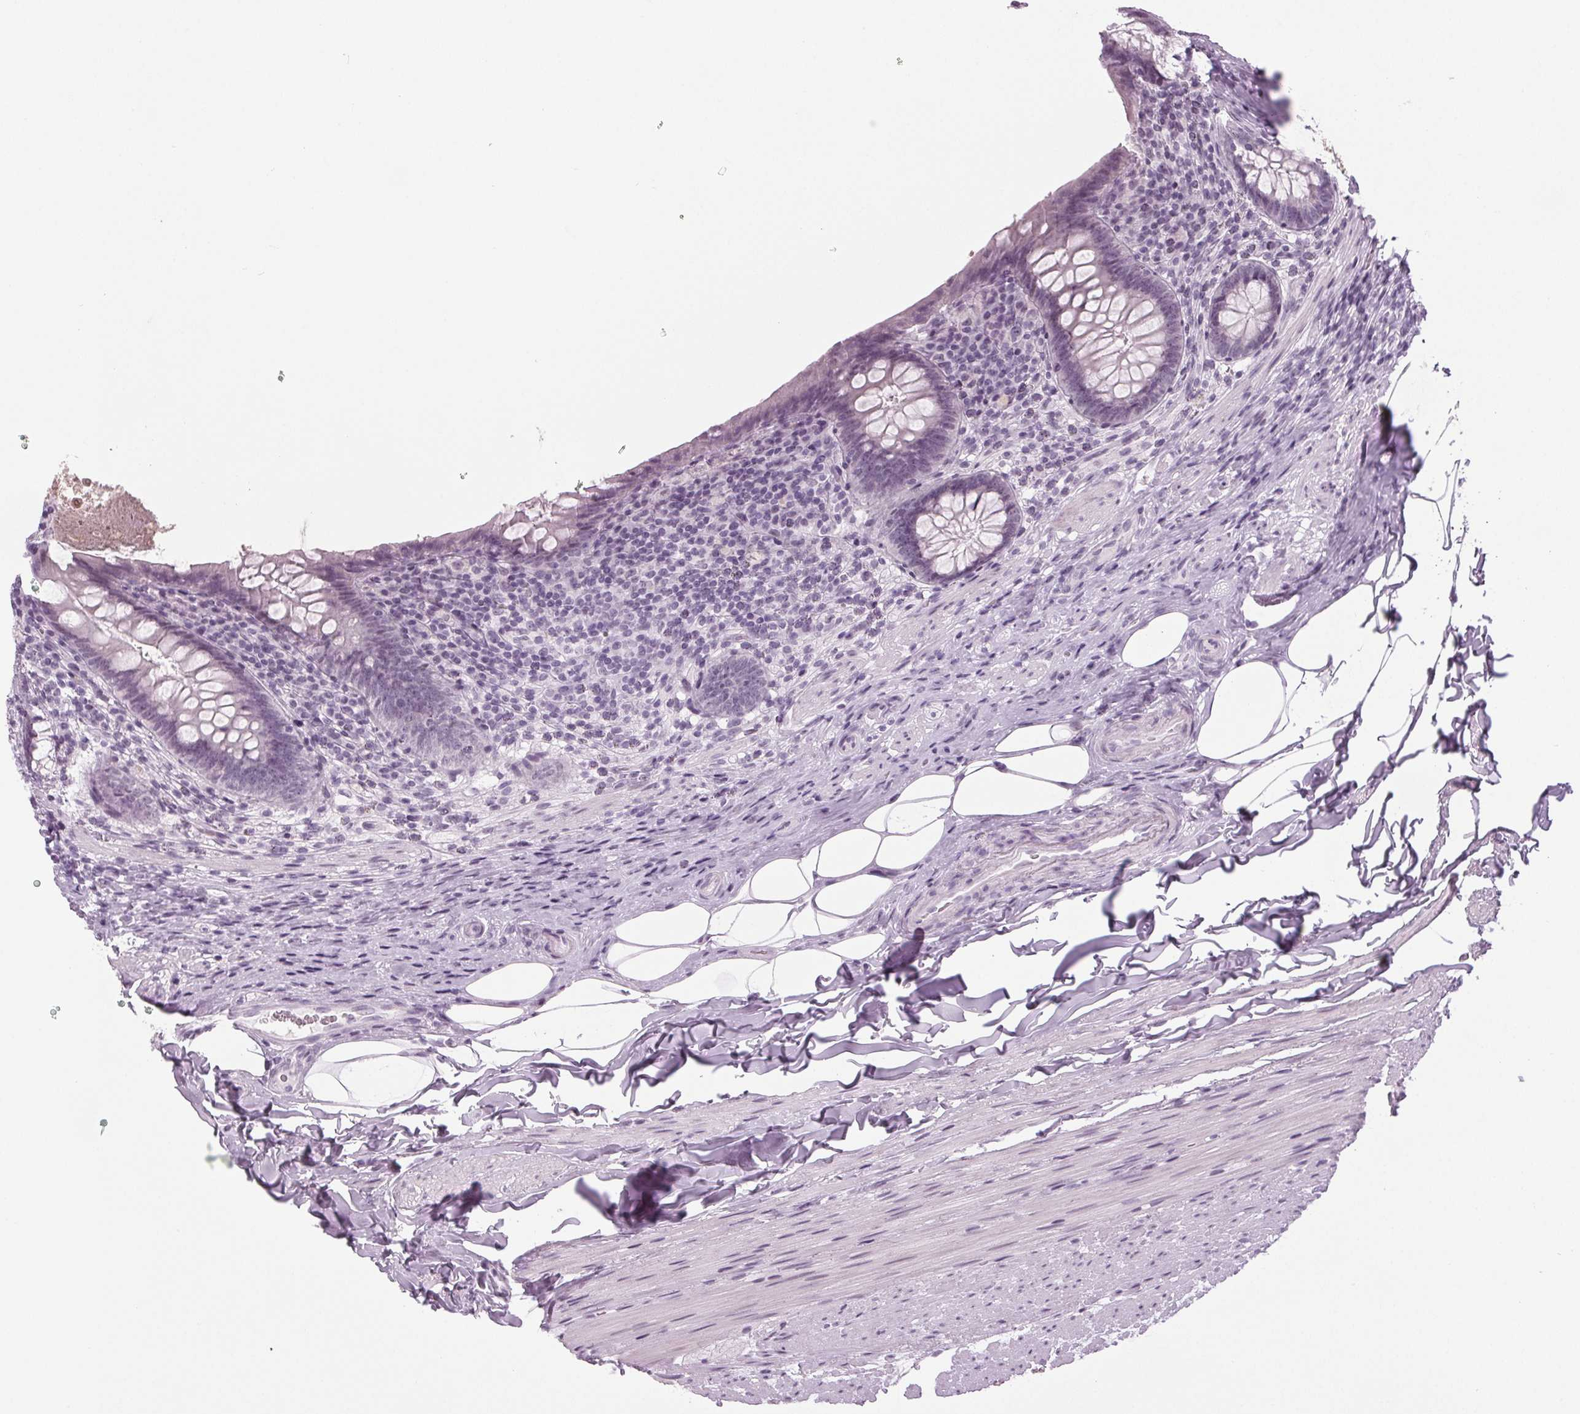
{"staining": {"intensity": "negative", "quantity": "none", "location": "none"}, "tissue": "appendix", "cell_type": "Glandular cells", "image_type": "normal", "snomed": [{"axis": "morphology", "description": "Normal tissue, NOS"}, {"axis": "topography", "description": "Appendix"}], "caption": "This photomicrograph is of unremarkable appendix stained with immunohistochemistry (IHC) to label a protein in brown with the nuclei are counter-stained blue. There is no expression in glandular cells.", "gene": "IGF2BP1", "patient": {"sex": "male", "age": 47}}